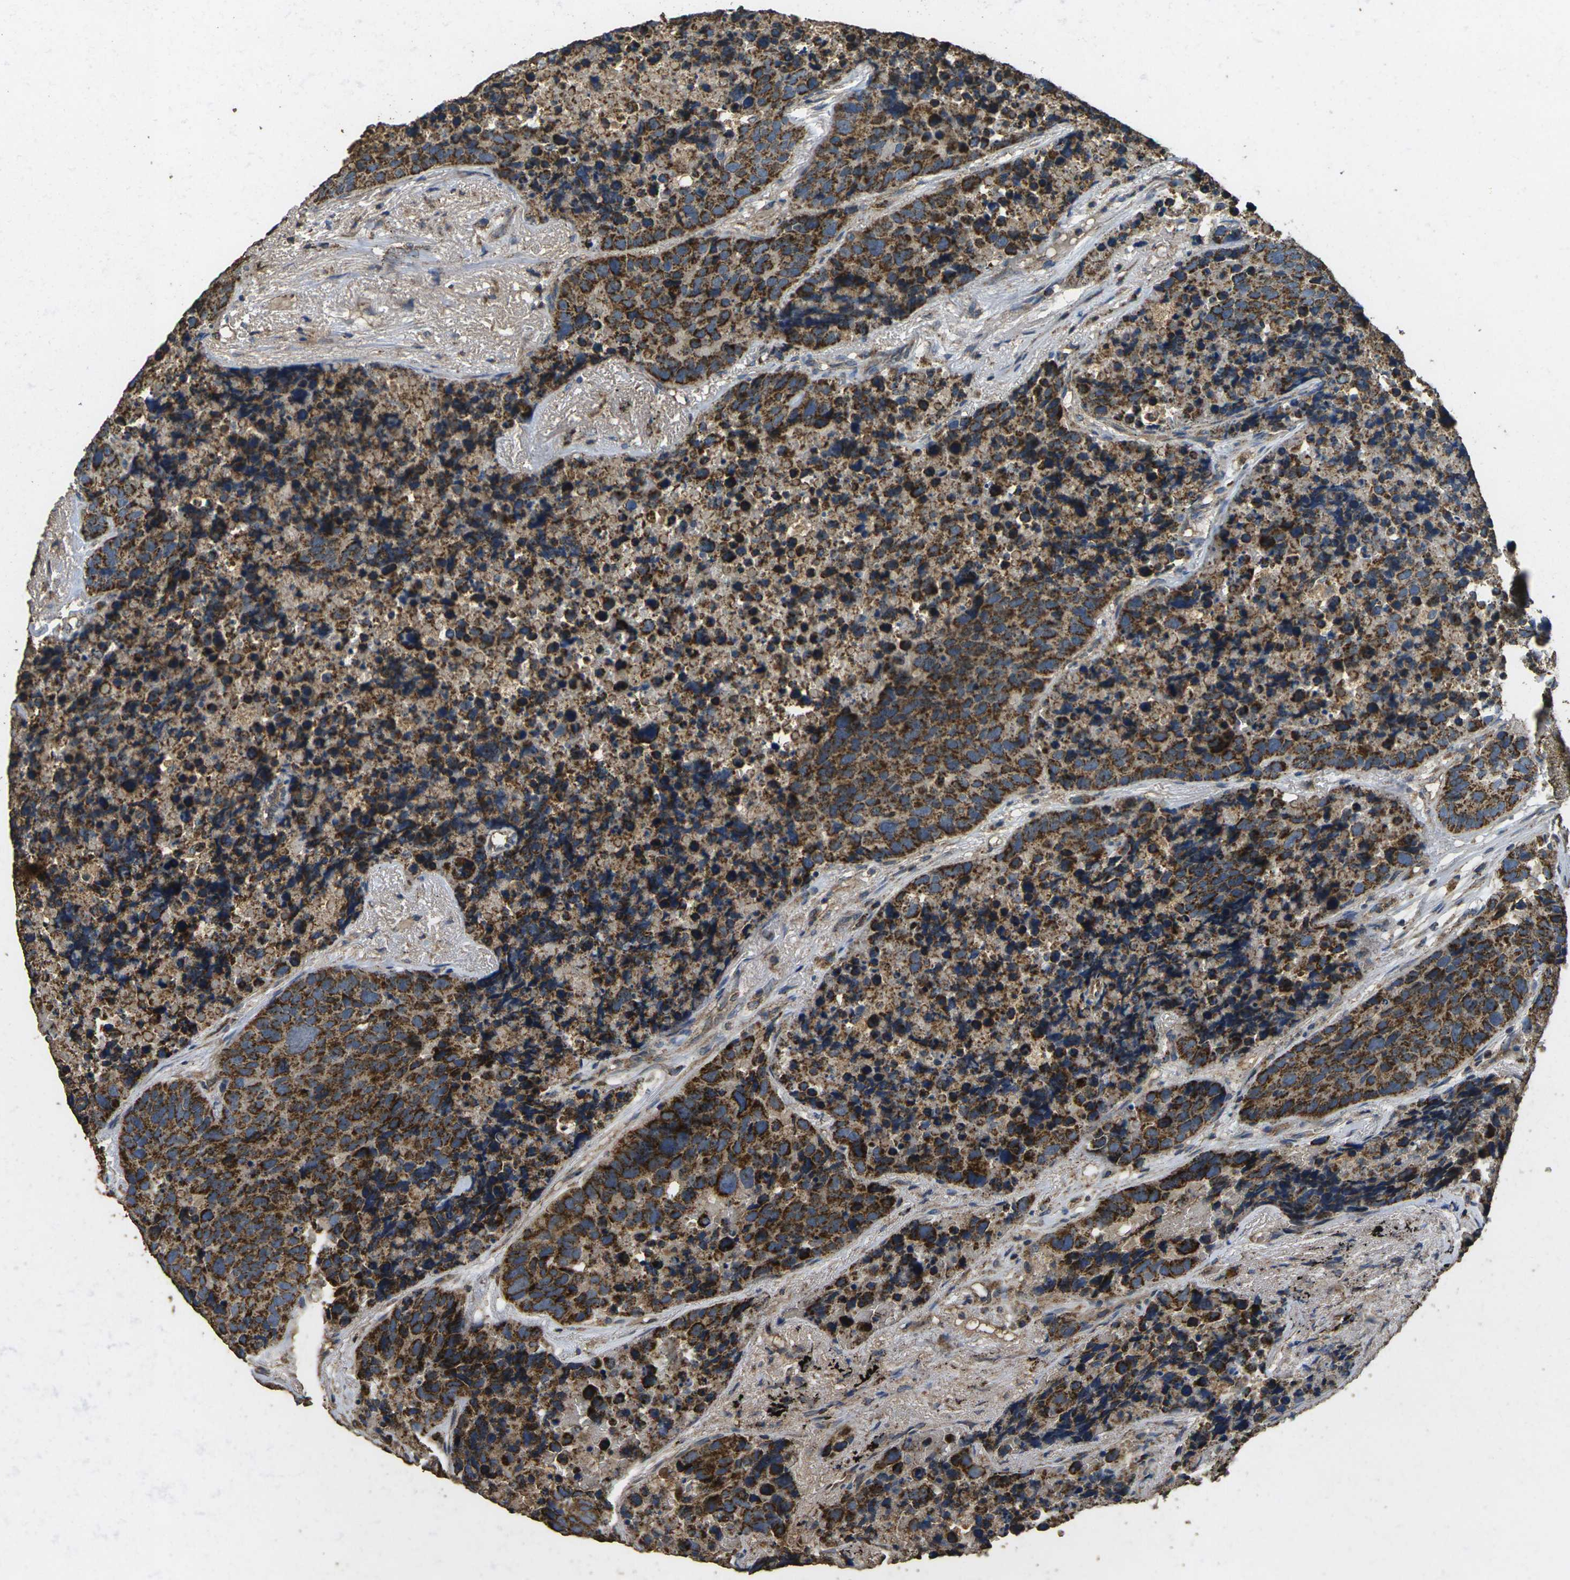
{"staining": {"intensity": "strong", "quantity": ">75%", "location": "cytoplasmic/membranous"}, "tissue": "carcinoid", "cell_type": "Tumor cells", "image_type": "cancer", "snomed": [{"axis": "morphology", "description": "Carcinoid, malignant, NOS"}, {"axis": "topography", "description": "Lung"}], "caption": "Immunohistochemical staining of human carcinoid demonstrates high levels of strong cytoplasmic/membranous protein expression in approximately >75% of tumor cells.", "gene": "MAPK11", "patient": {"sex": "male", "age": 60}}